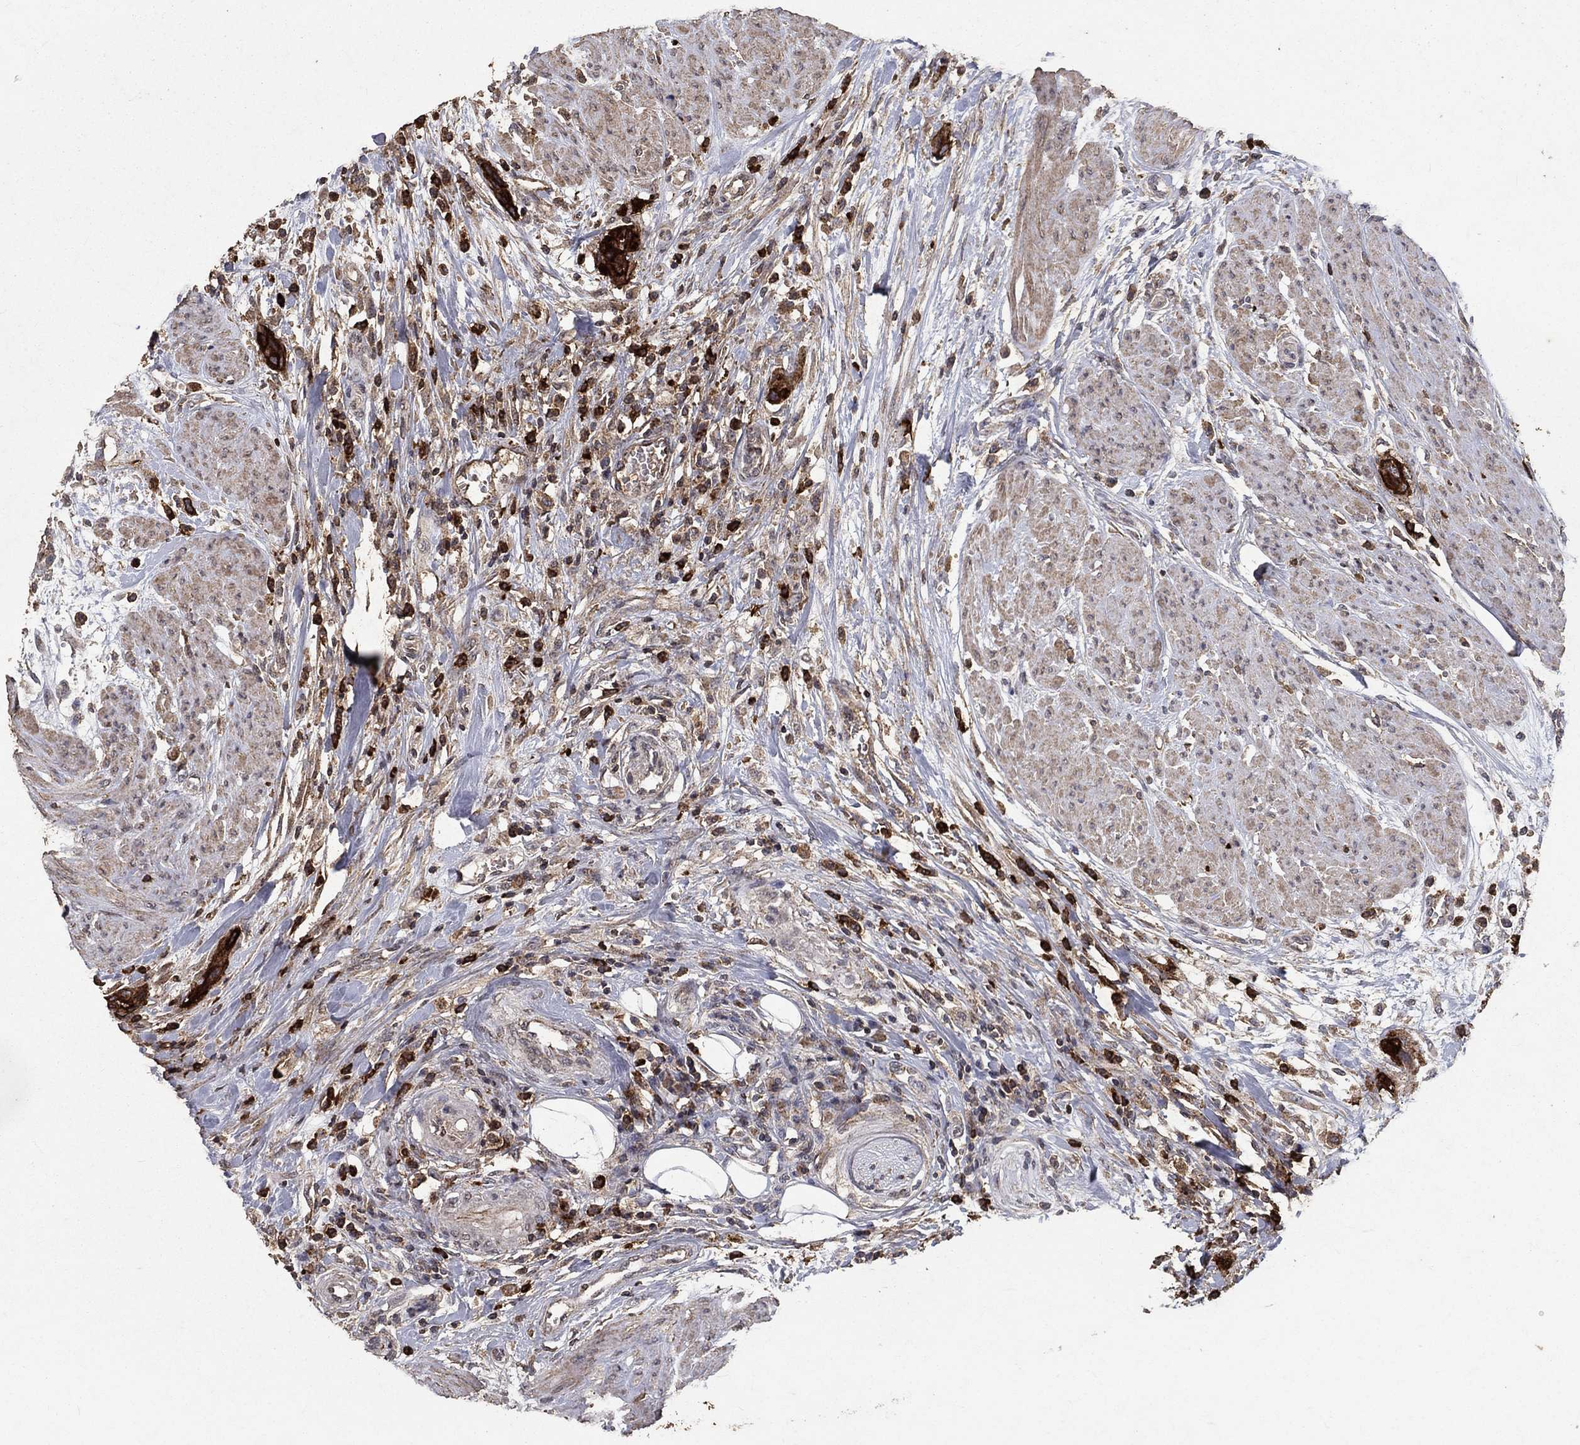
{"staining": {"intensity": "strong", "quantity": ">75%", "location": "cytoplasmic/membranous"}, "tissue": "urothelial cancer", "cell_type": "Tumor cells", "image_type": "cancer", "snomed": [{"axis": "morphology", "description": "Urothelial carcinoma, High grade"}, {"axis": "topography", "description": "Urinary bladder"}], "caption": "Protein staining by IHC exhibits strong cytoplasmic/membranous positivity in approximately >75% of tumor cells in urothelial carcinoma (high-grade).", "gene": "CD24", "patient": {"sex": "male", "age": 35}}